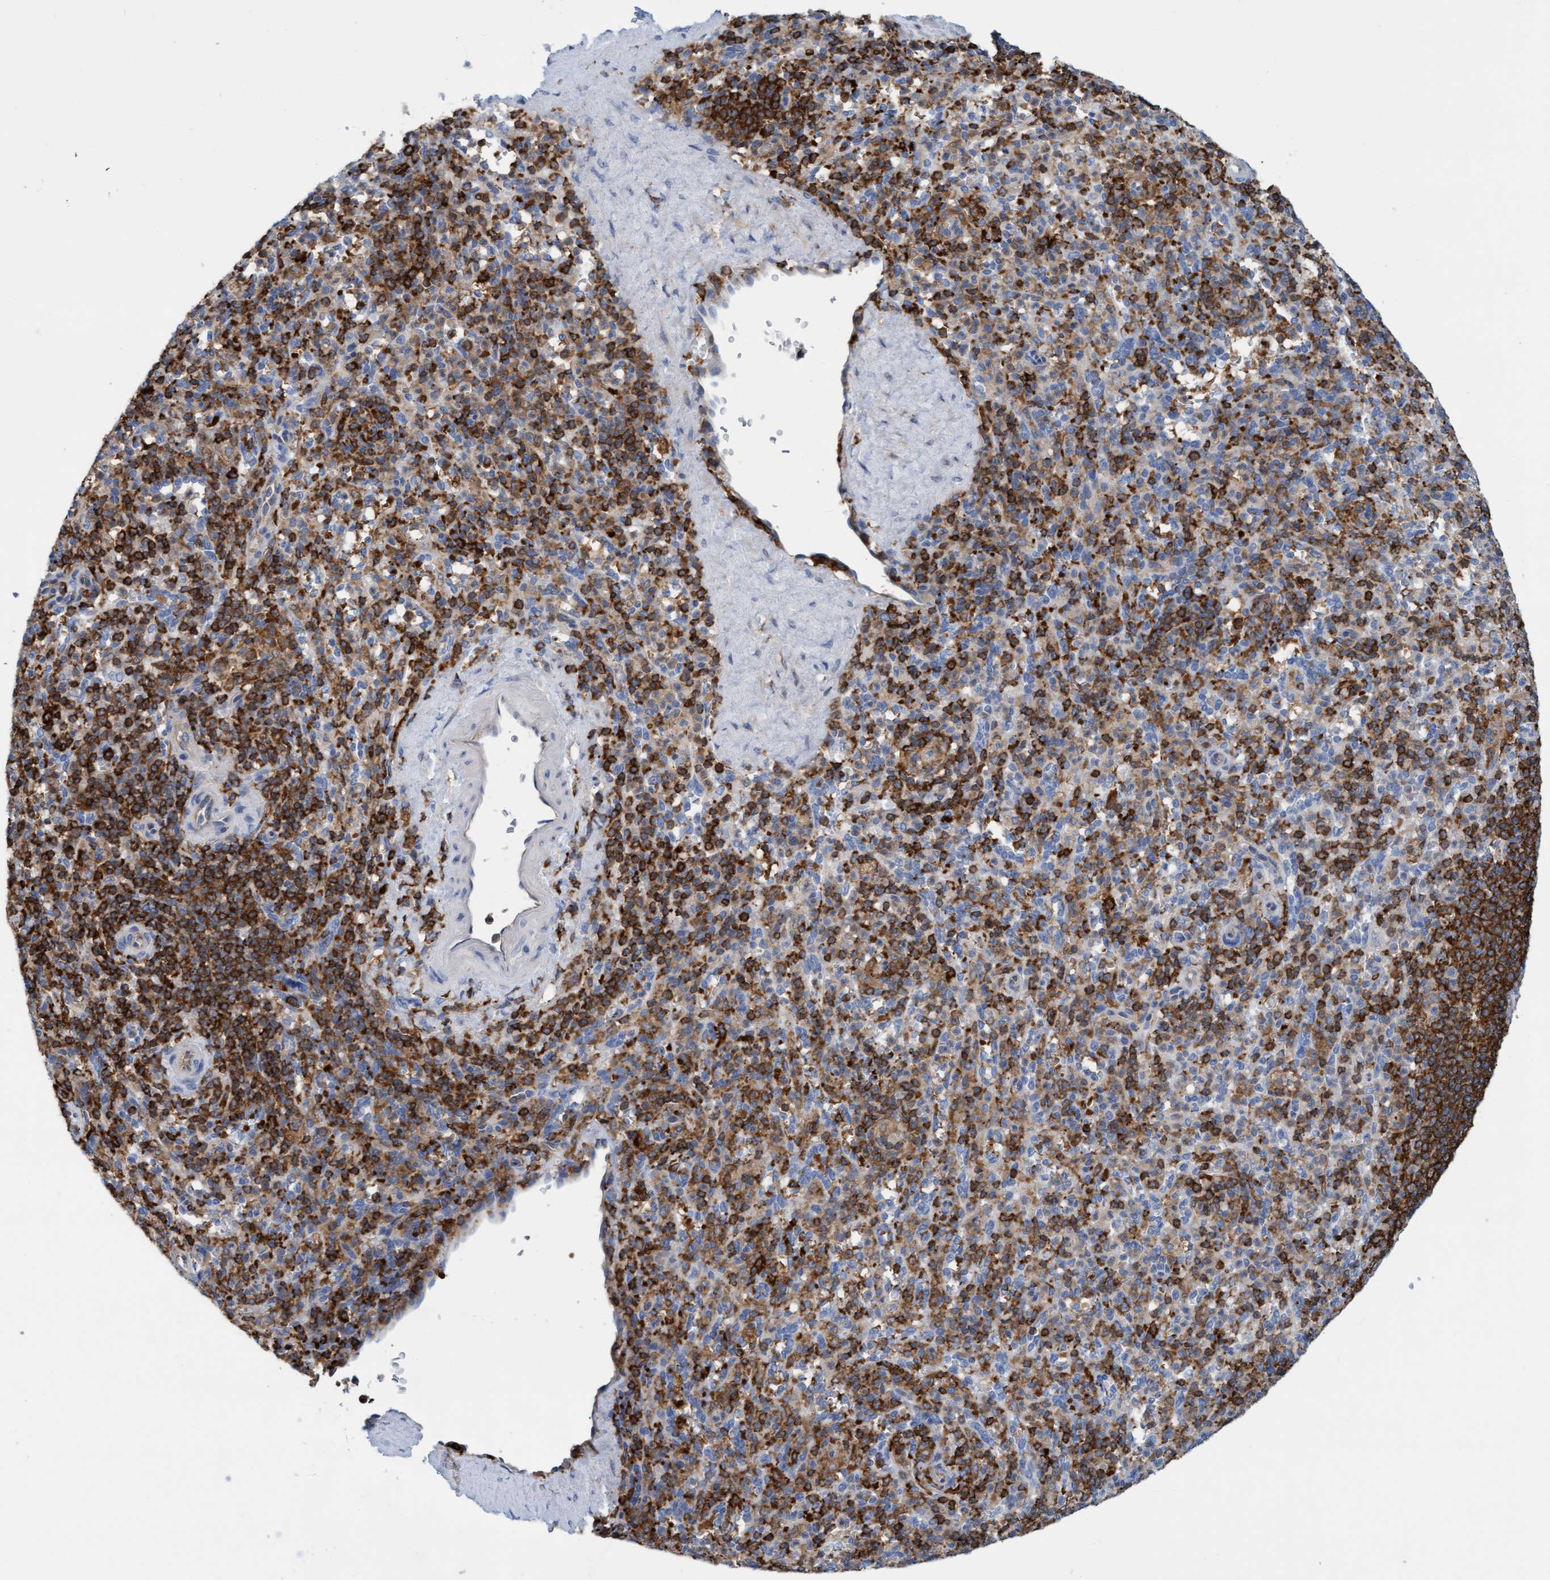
{"staining": {"intensity": "moderate", "quantity": "25%-75%", "location": "cytoplasmic/membranous"}, "tissue": "spleen", "cell_type": "Cells in red pulp", "image_type": "normal", "snomed": [{"axis": "morphology", "description": "Normal tissue, NOS"}, {"axis": "topography", "description": "Spleen"}], "caption": "Spleen stained with DAB (3,3'-diaminobenzidine) immunohistochemistry displays medium levels of moderate cytoplasmic/membranous positivity in about 25%-75% of cells in red pulp.", "gene": "FNBP1", "patient": {"sex": "male", "age": 36}}